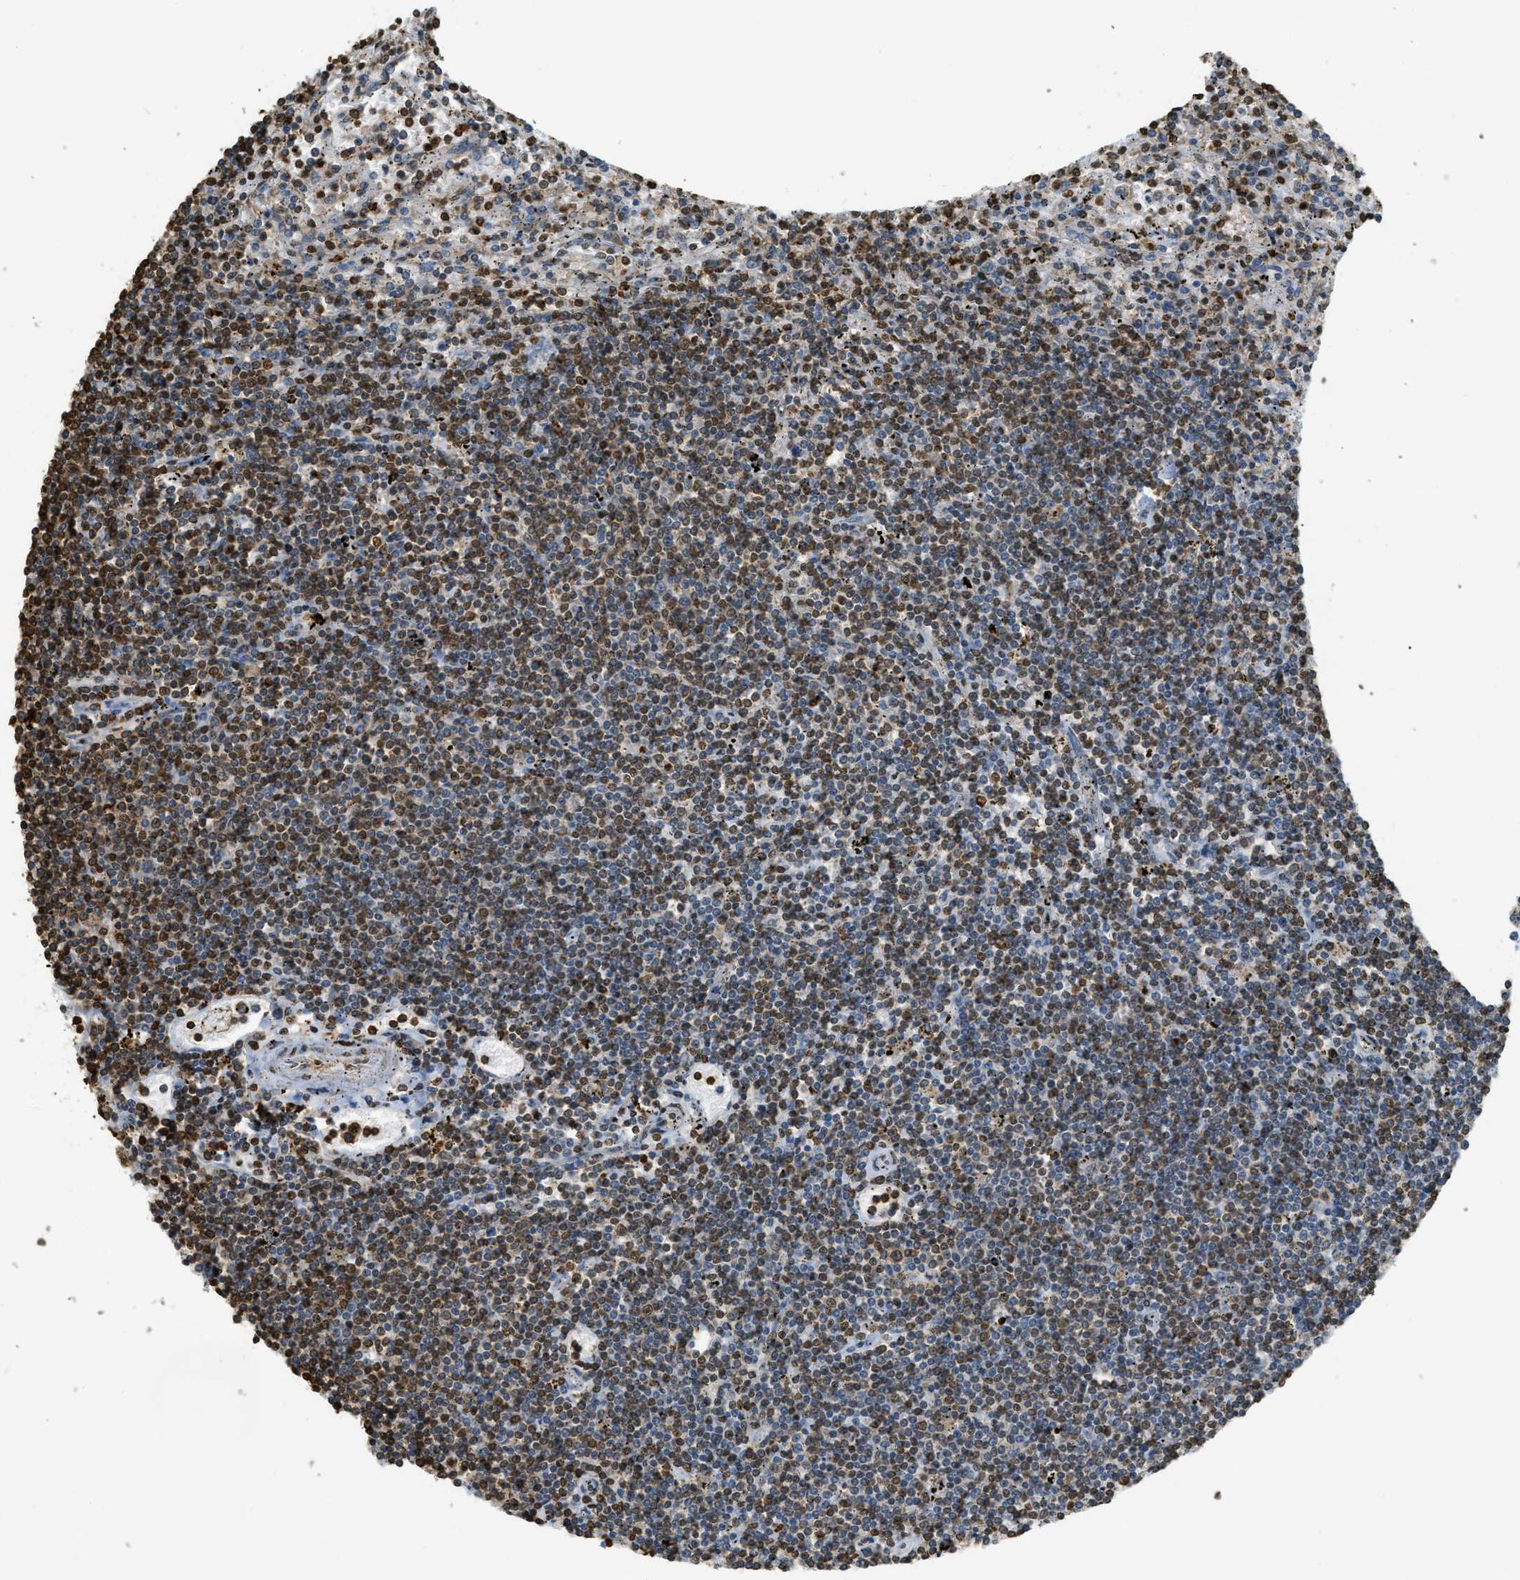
{"staining": {"intensity": "moderate", "quantity": "25%-75%", "location": "nuclear"}, "tissue": "lymphoma", "cell_type": "Tumor cells", "image_type": "cancer", "snomed": [{"axis": "morphology", "description": "Malignant lymphoma, non-Hodgkin's type, Low grade"}, {"axis": "topography", "description": "Spleen"}], "caption": "Protein expression analysis of low-grade malignant lymphoma, non-Hodgkin's type demonstrates moderate nuclear staining in about 25%-75% of tumor cells.", "gene": "NR5A2", "patient": {"sex": "male", "age": 76}}